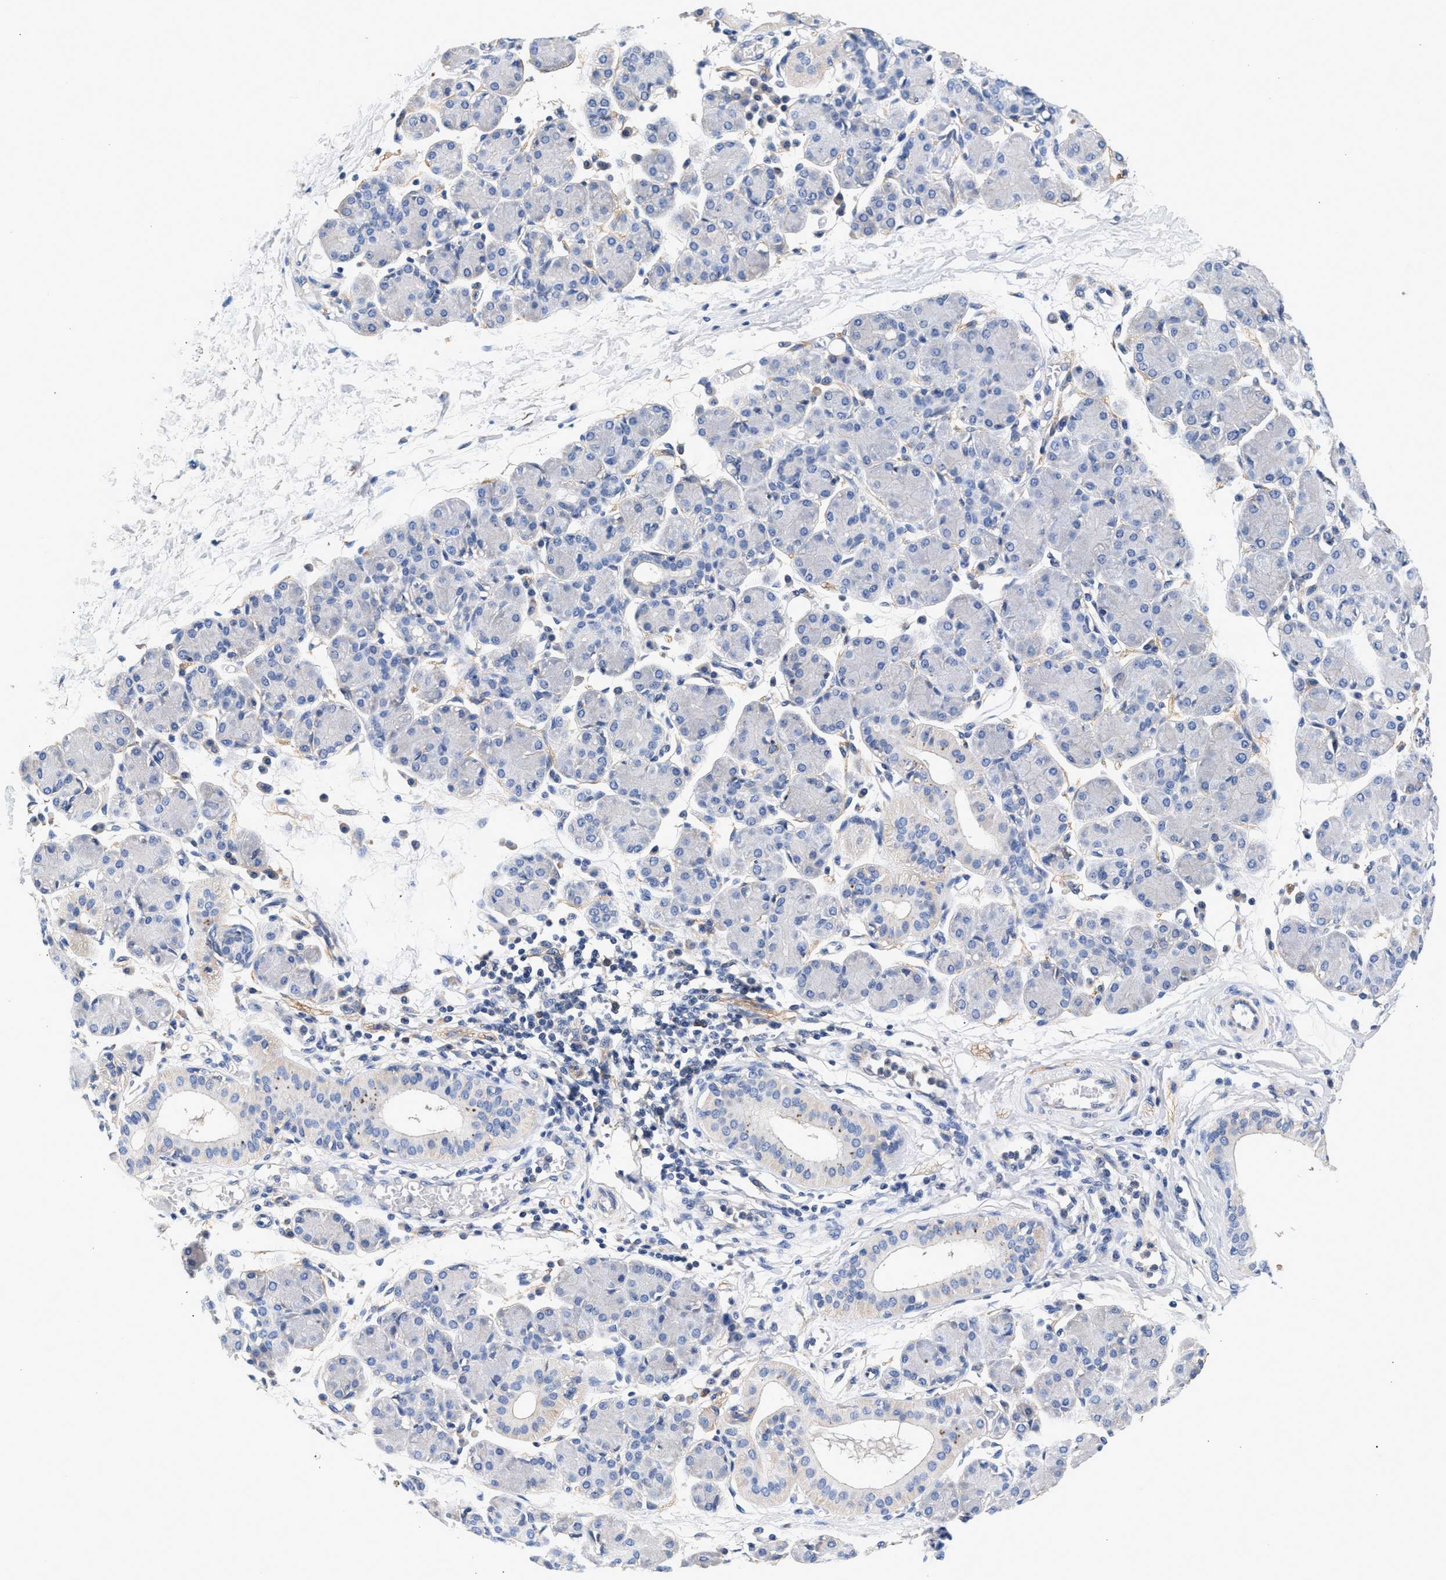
{"staining": {"intensity": "negative", "quantity": "none", "location": "none"}, "tissue": "salivary gland", "cell_type": "Glandular cells", "image_type": "normal", "snomed": [{"axis": "morphology", "description": "Normal tissue, NOS"}, {"axis": "morphology", "description": "Inflammation, NOS"}, {"axis": "topography", "description": "Lymph node"}, {"axis": "topography", "description": "Salivary gland"}], "caption": "The image displays no significant expression in glandular cells of salivary gland.", "gene": "GNAI3", "patient": {"sex": "male", "age": 3}}